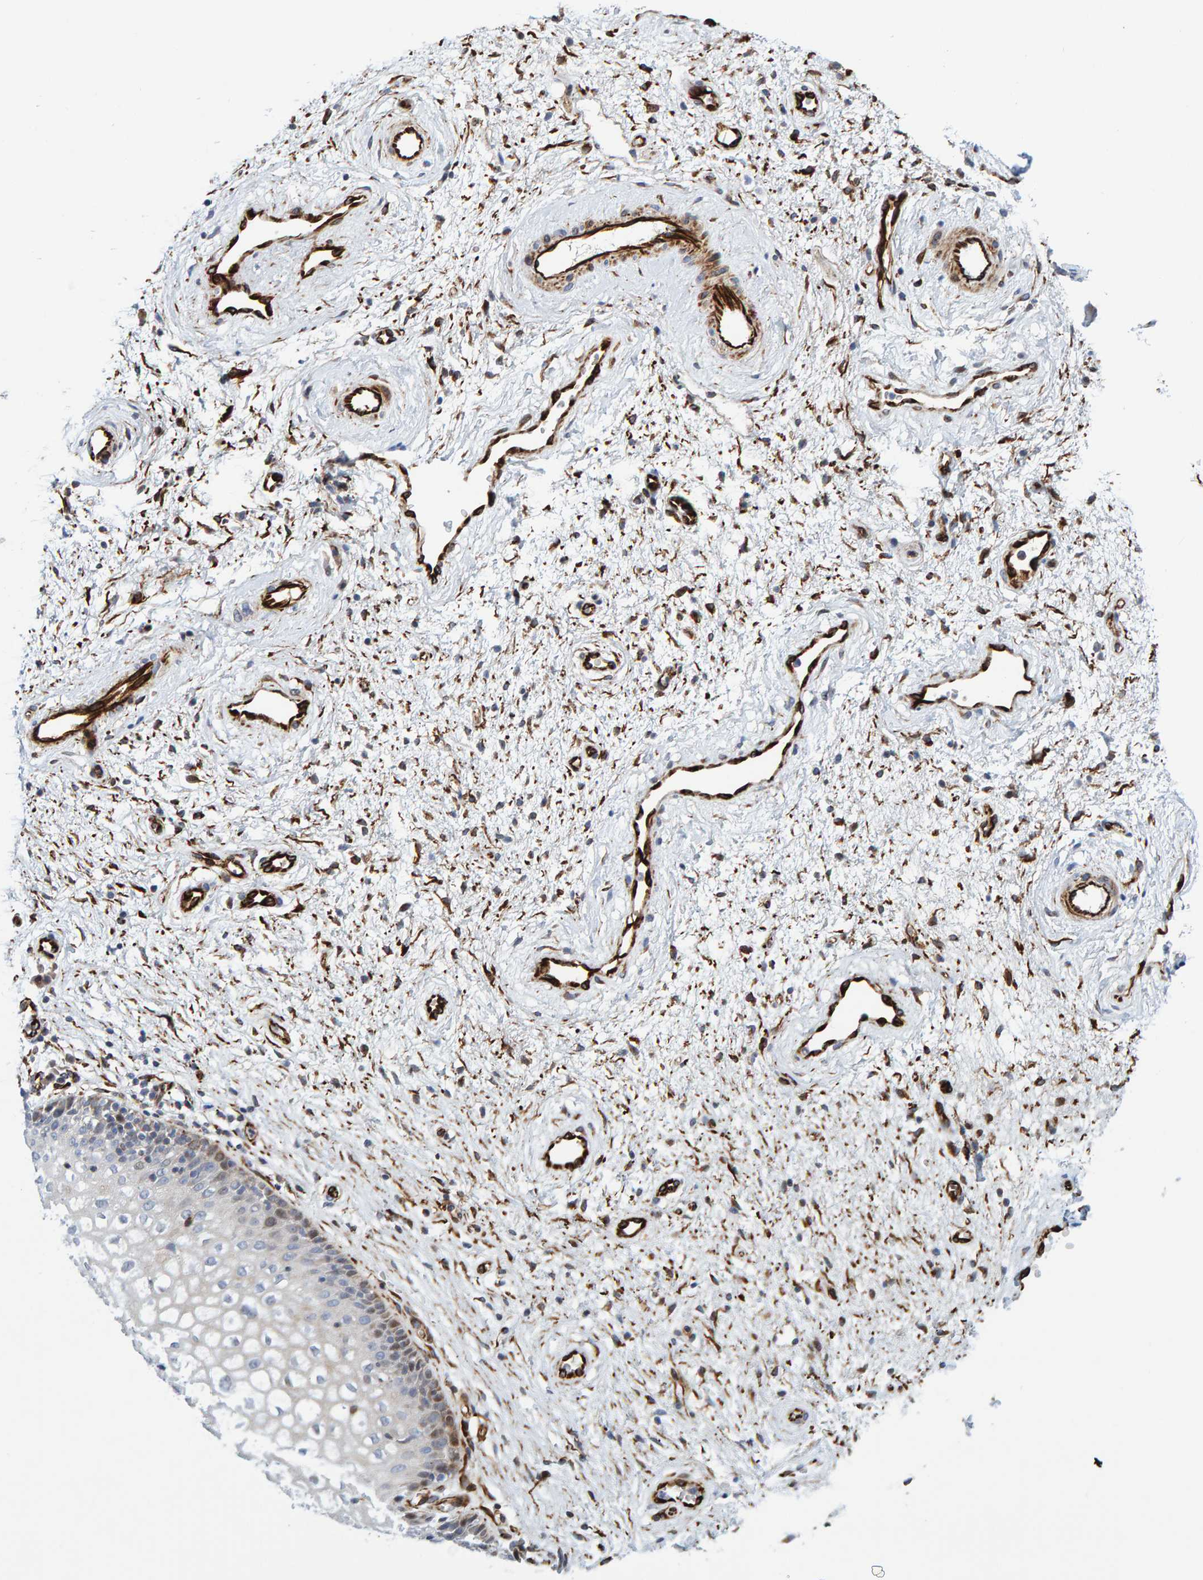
{"staining": {"intensity": "weak", "quantity": "<25%", "location": "cytoplasmic/membranous"}, "tissue": "vagina", "cell_type": "Squamous epithelial cells", "image_type": "normal", "snomed": [{"axis": "morphology", "description": "Normal tissue, NOS"}, {"axis": "topography", "description": "Vagina"}], "caption": "This is an immunohistochemistry (IHC) histopathology image of normal vagina. There is no expression in squamous epithelial cells.", "gene": "POLG2", "patient": {"sex": "female", "age": 34}}